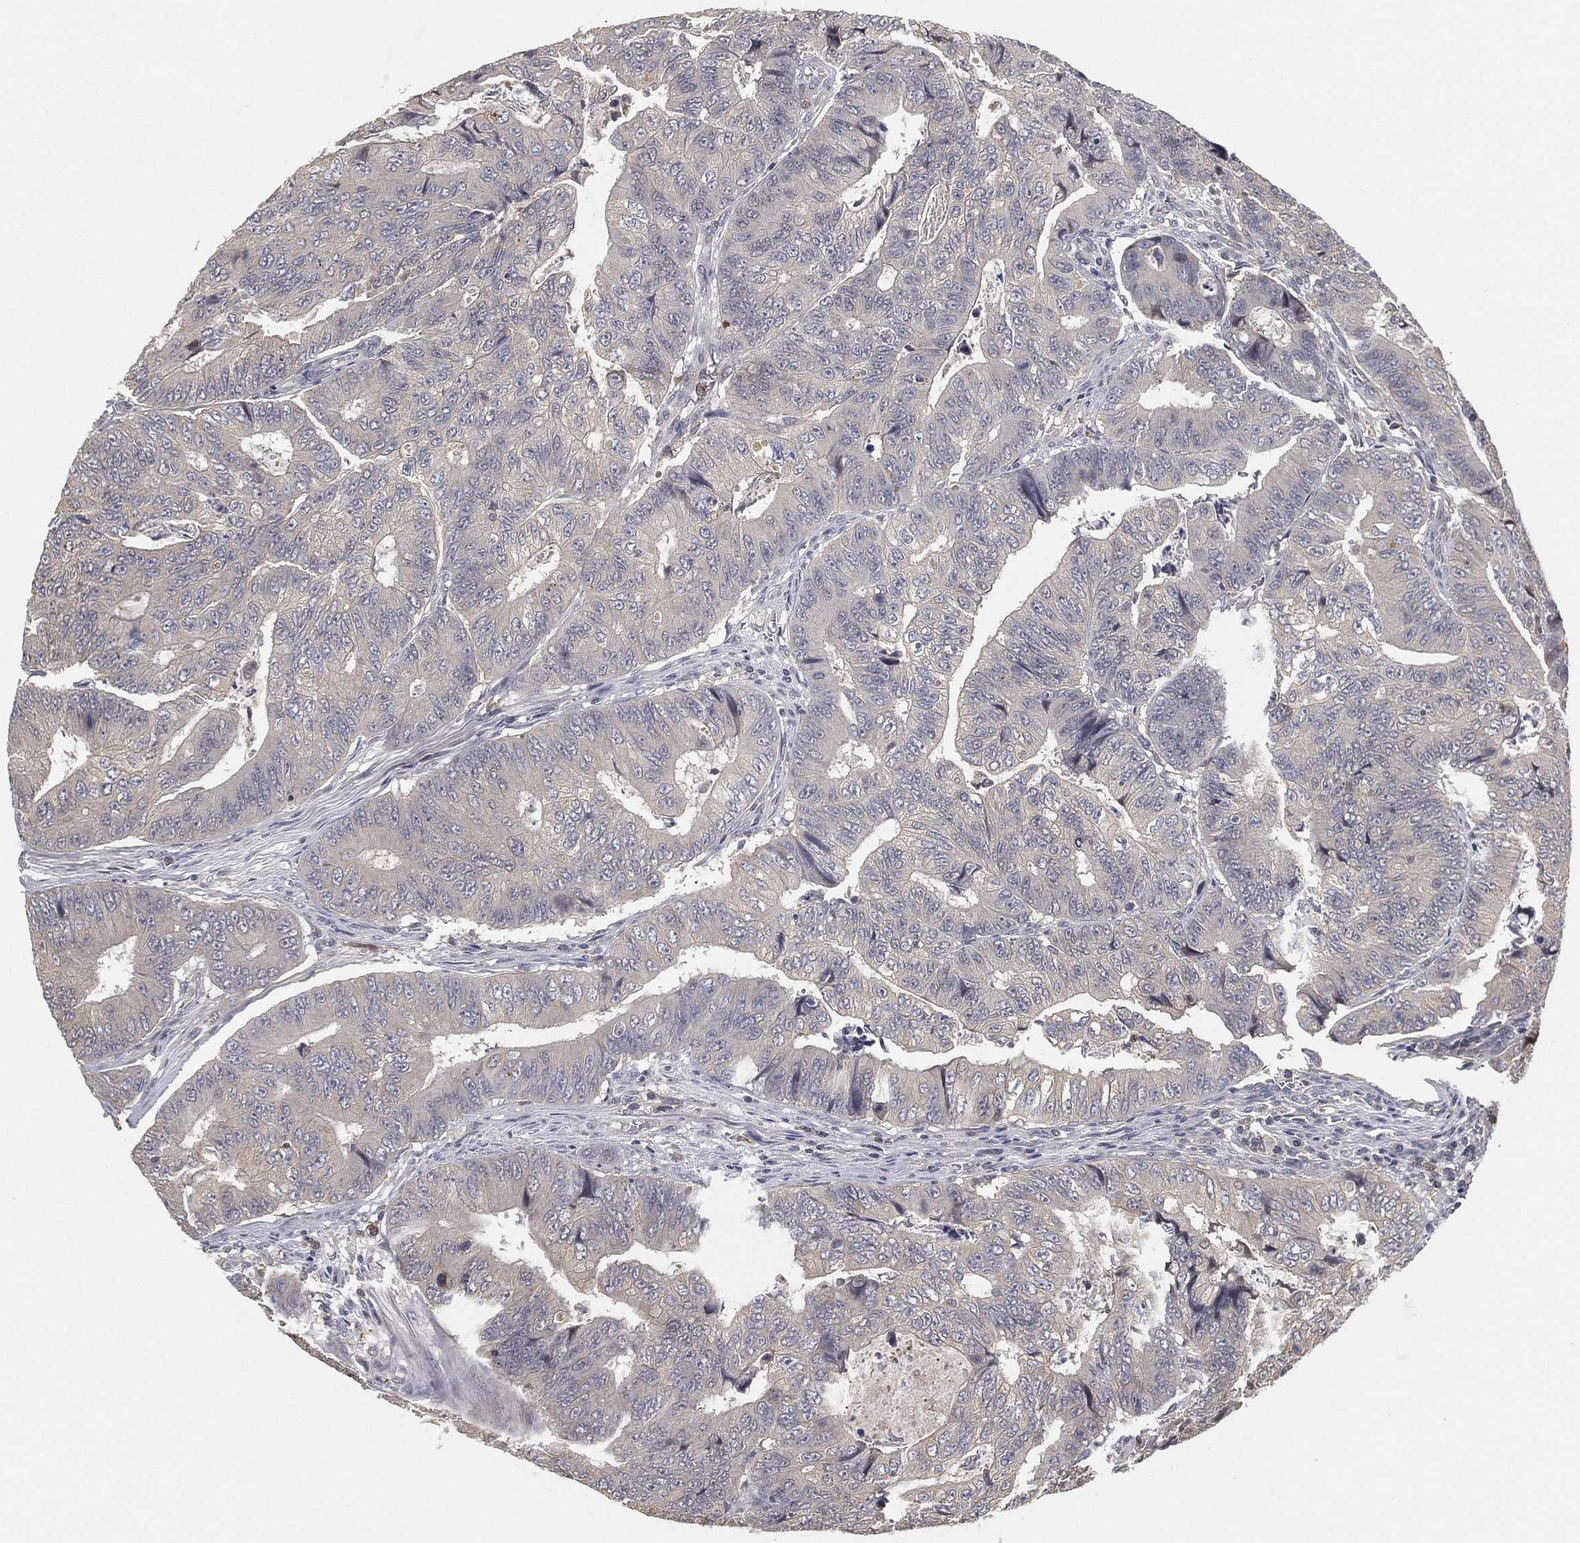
{"staining": {"intensity": "negative", "quantity": "none", "location": "none"}, "tissue": "colorectal cancer", "cell_type": "Tumor cells", "image_type": "cancer", "snomed": [{"axis": "morphology", "description": "Adenocarcinoma, NOS"}, {"axis": "topography", "description": "Colon"}], "caption": "Colorectal cancer was stained to show a protein in brown. There is no significant staining in tumor cells.", "gene": "CFAP251", "patient": {"sex": "female", "age": 48}}